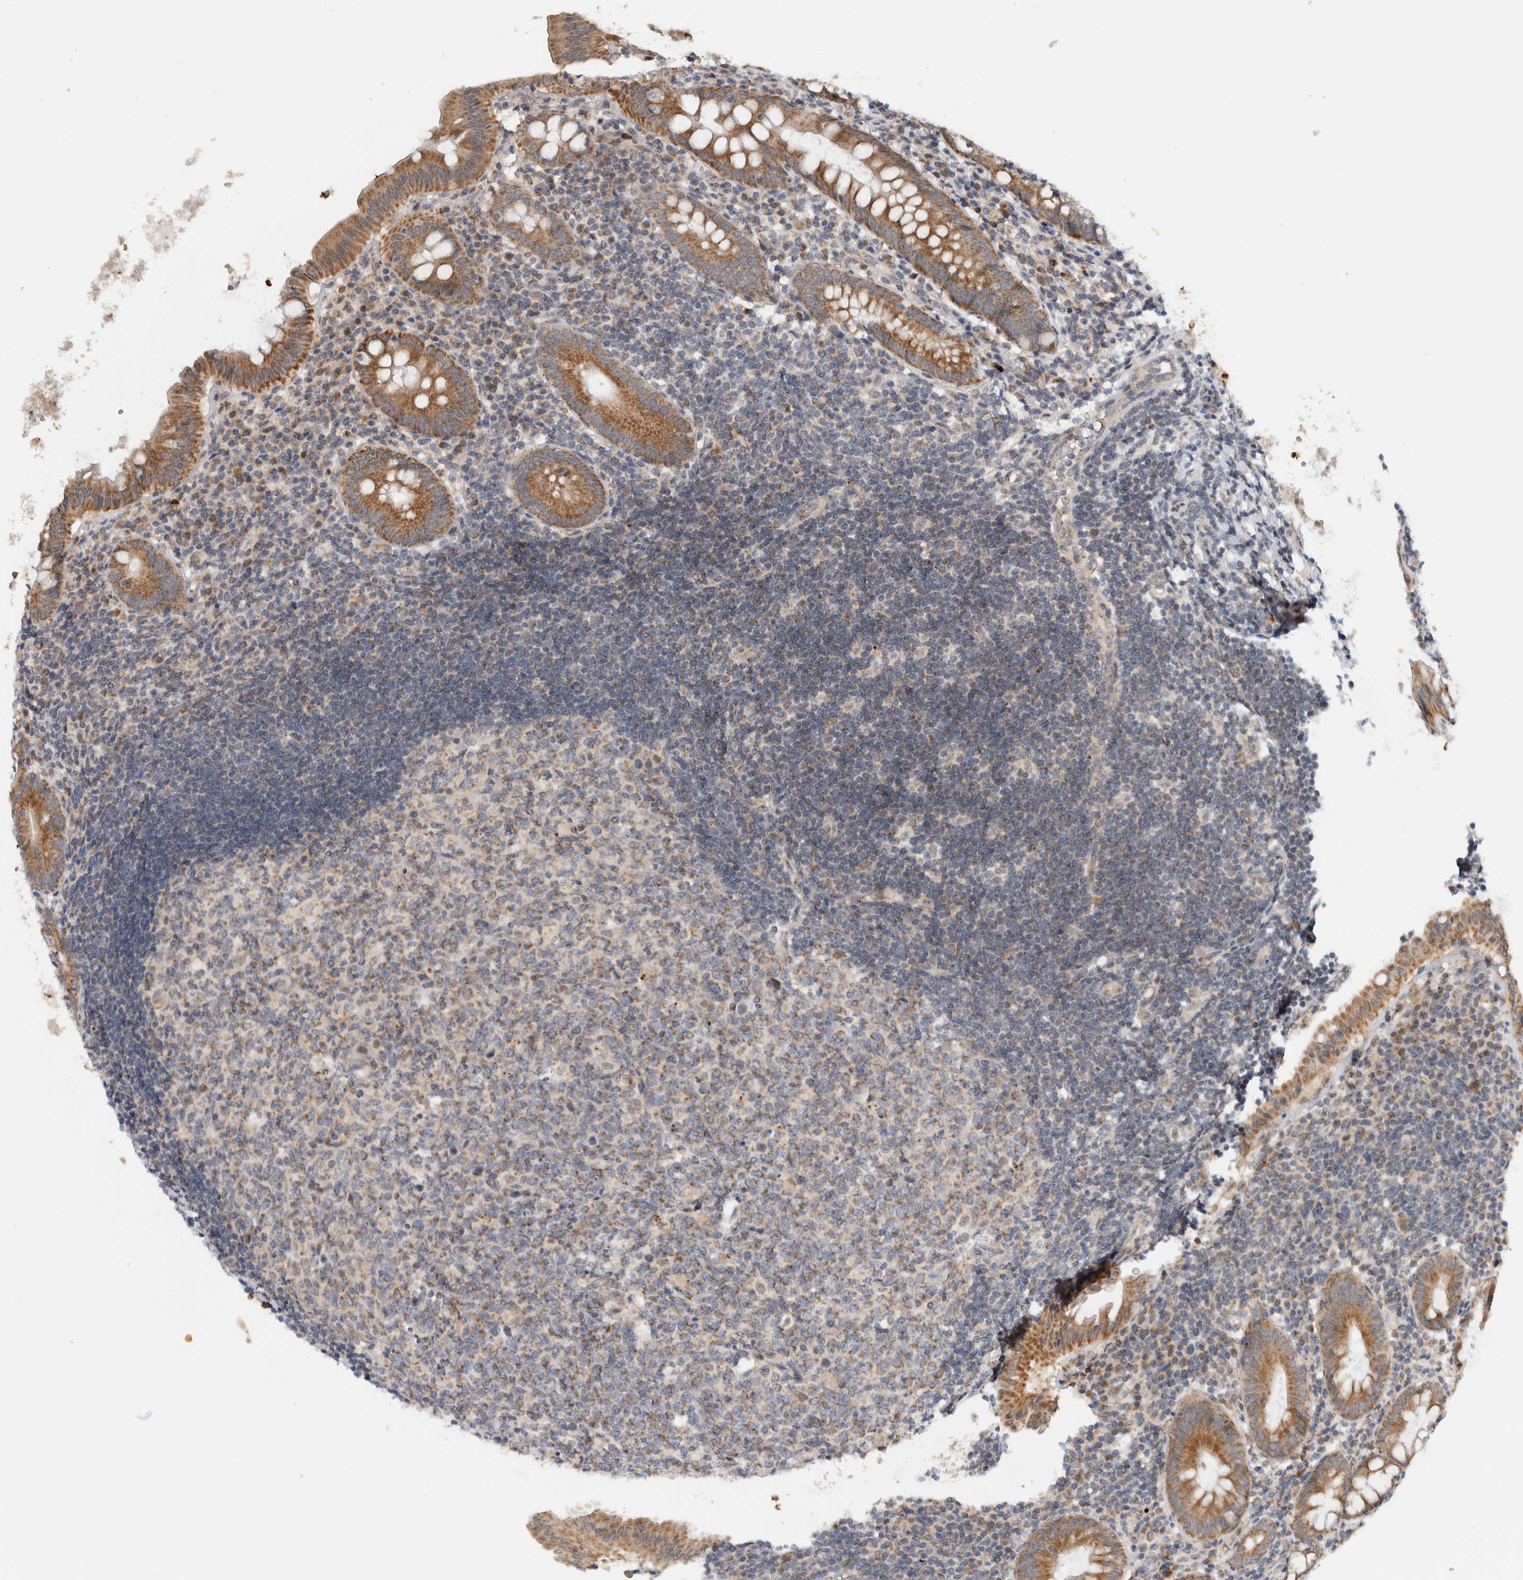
{"staining": {"intensity": "moderate", "quantity": ">75%", "location": "cytoplasmic/membranous"}, "tissue": "appendix", "cell_type": "Glandular cells", "image_type": "normal", "snomed": [{"axis": "morphology", "description": "Normal tissue, NOS"}, {"axis": "topography", "description": "Appendix"}], "caption": "Immunohistochemistry (IHC) histopathology image of unremarkable appendix: appendix stained using immunohistochemistry (IHC) displays medium levels of moderate protein expression localized specifically in the cytoplasmic/membranous of glandular cells, appearing as a cytoplasmic/membranous brown color.", "gene": "CMC2", "patient": {"sex": "female", "age": 54}}